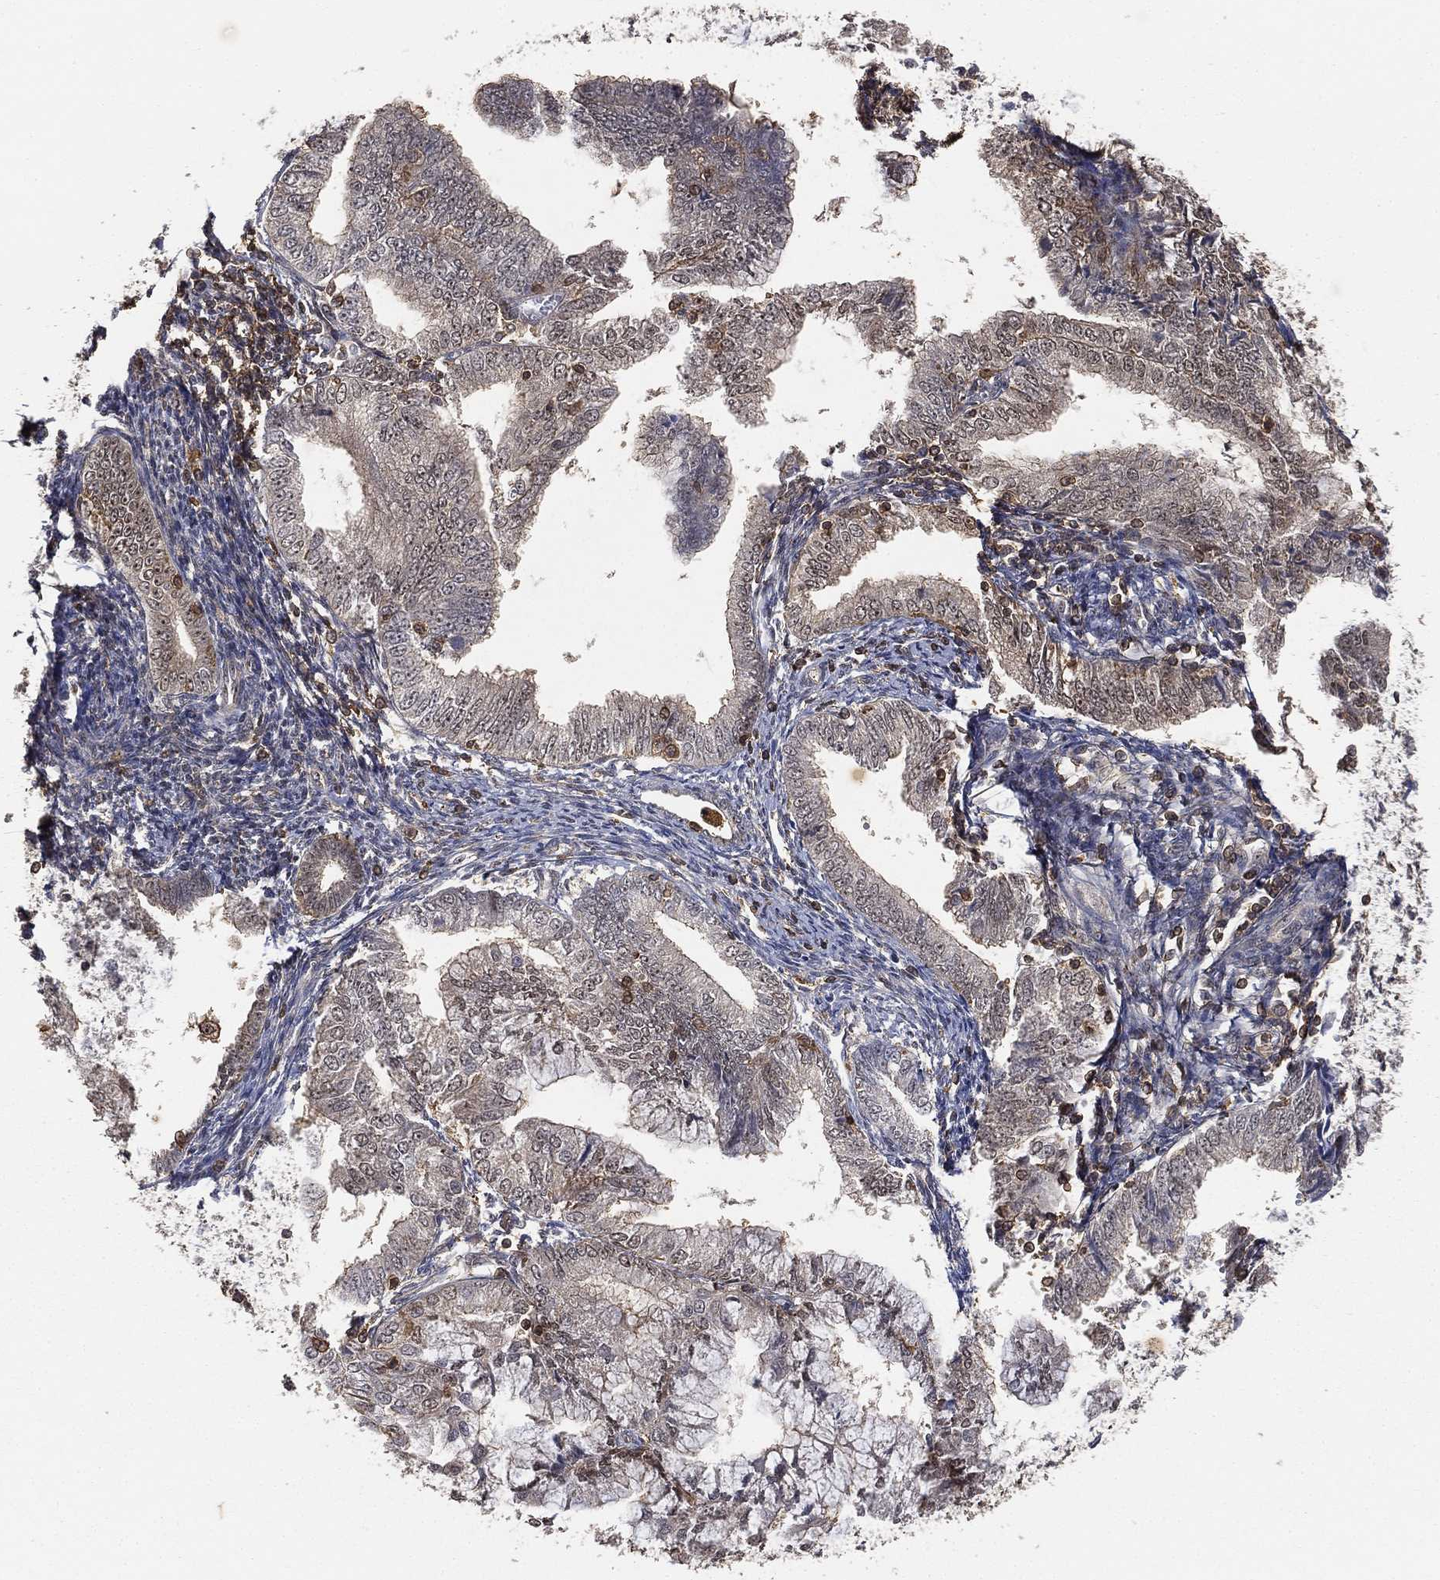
{"staining": {"intensity": "weak", "quantity": "<25%", "location": "cytoplasmic/membranous"}, "tissue": "endometrial cancer", "cell_type": "Tumor cells", "image_type": "cancer", "snomed": [{"axis": "morphology", "description": "Adenocarcinoma, NOS"}, {"axis": "topography", "description": "Endometrium"}], "caption": "A histopathology image of adenocarcinoma (endometrial) stained for a protein reveals no brown staining in tumor cells.", "gene": "CRYL1", "patient": {"sex": "female", "age": 56}}